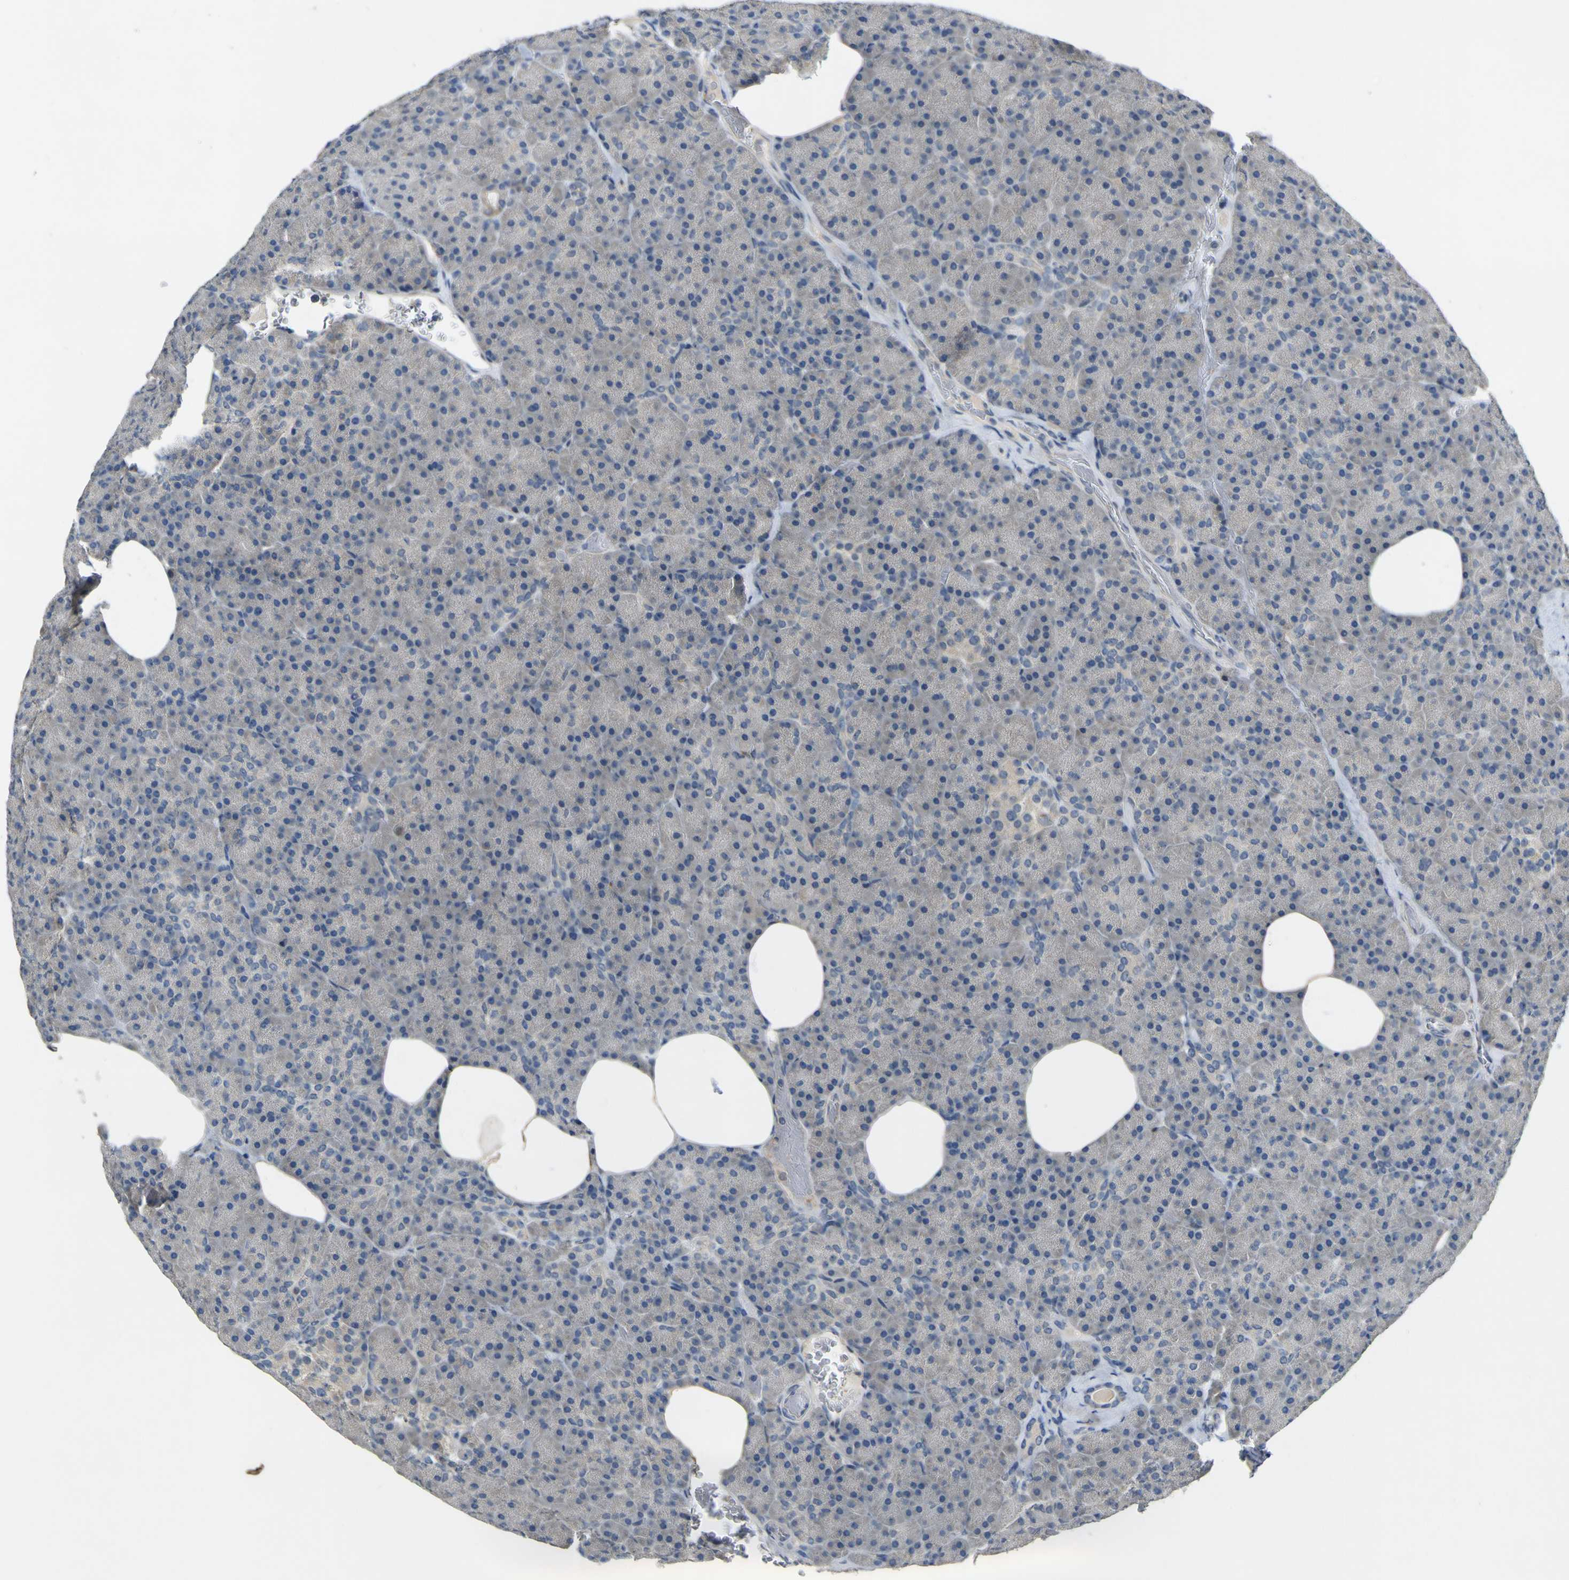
{"staining": {"intensity": "weak", "quantity": "<25%", "location": "cytoplasmic/membranous"}, "tissue": "pancreas", "cell_type": "Exocrine glandular cells", "image_type": "normal", "snomed": [{"axis": "morphology", "description": "Normal tissue, NOS"}, {"axis": "topography", "description": "Pancreas"}], "caption": "Immunohistochemistry (IHC) of unremarkable human pancreas reveals no positivity in exocrine glandular cells.", "gene": "LDLR", "patient": {"sex": "female", "age": 35}}